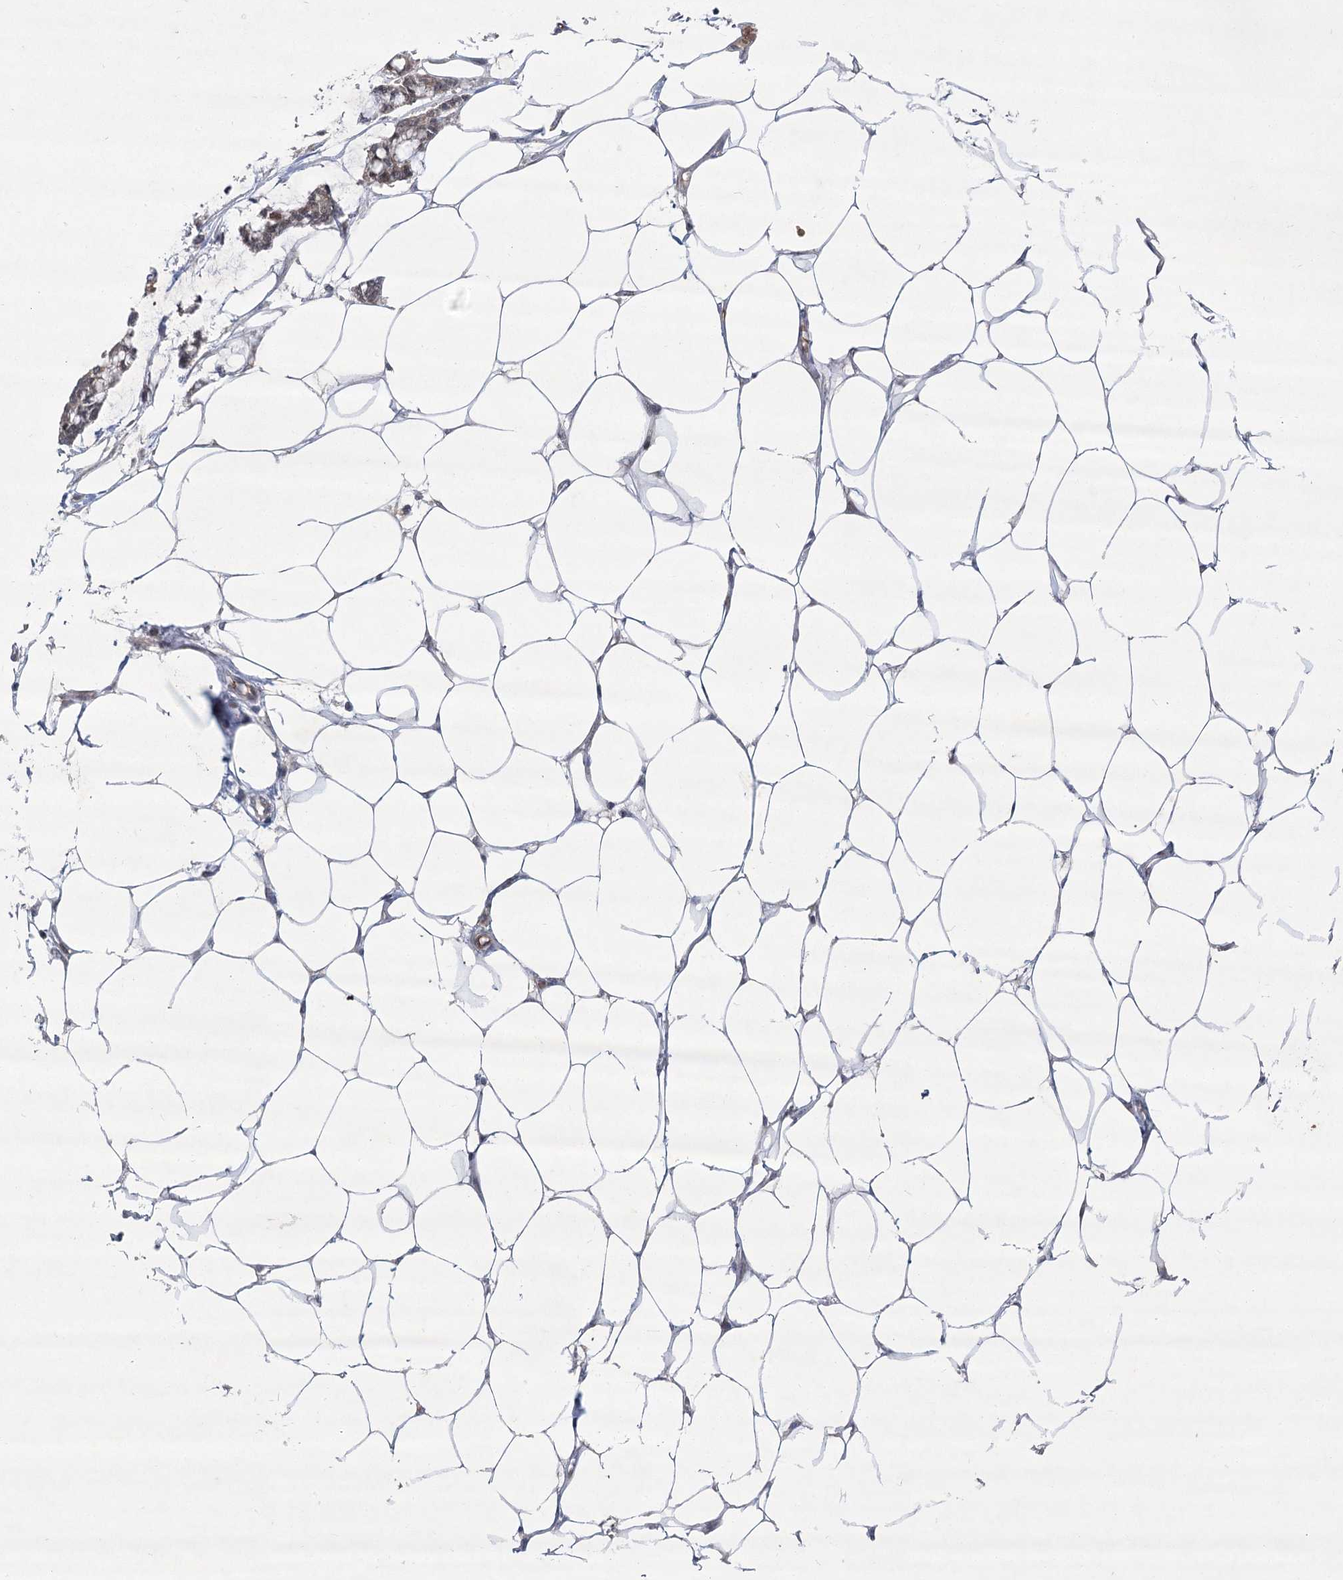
{"staining": {"intensity": "negative", "quantity": "none", "location": "none"}, "tissue": "adipose tissue", "cell_type": "Adipocytes", "image_type": "normal", "snomed": [{"axis": "morphology", "description": "Normal tissue, NOS"}, {"axis": "morphology", "description": "Adenocarcinoma, NOS"}, {"axis": "topography", "description": "Colon"}, {"axis": "topography", "description": "Peripheral nerve tissue"}], "caption": "Immunohistochemical staining of normal adipose tissue shows no significant positivity in adipocytes. (DAB (3,3'-diaminobenzidine) immunohistochemistry with hematoxylin counter stain).", "gene": "NSMCE4A", "patient": {"sex": "male", "age": 14}}